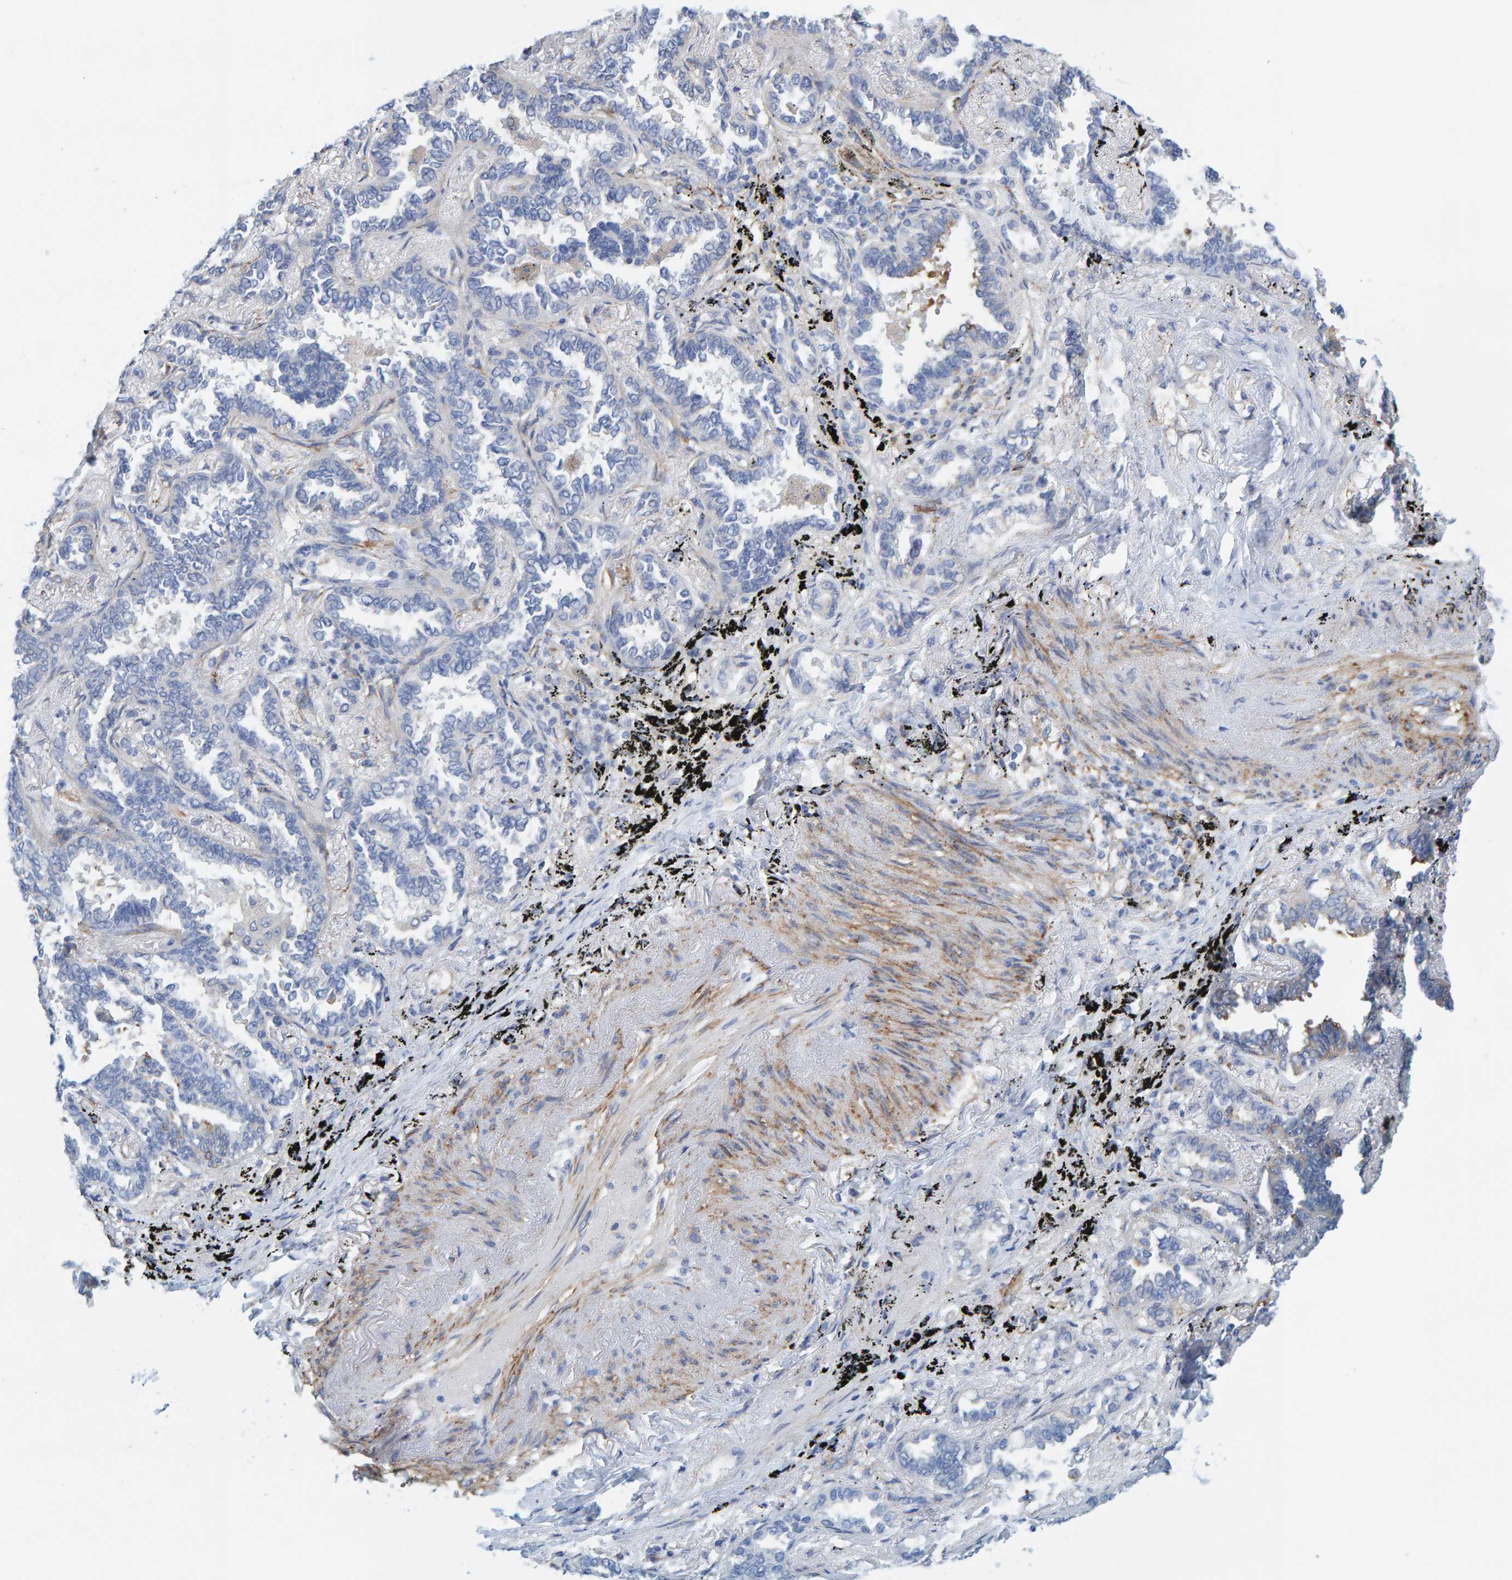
{"staining": {"intensity": "negative", "quantity": "none", "location": "none"}, "tissue": "lung cancer", "cell_type": "Tumor cells", "image_type": "cancer", "snomed": [{"axis": "morphology", "description": "Adenocarcinoma, NOS"}, {"axis": "topography", "description": "Lung"}], "caption": "Human lung cancer (adenocarcinoma) stained for a protein using IHC demonstrates no positivity in tumor cells.", "gene": "MAP1B", "patient": {"sex": "male", "age": 59}}